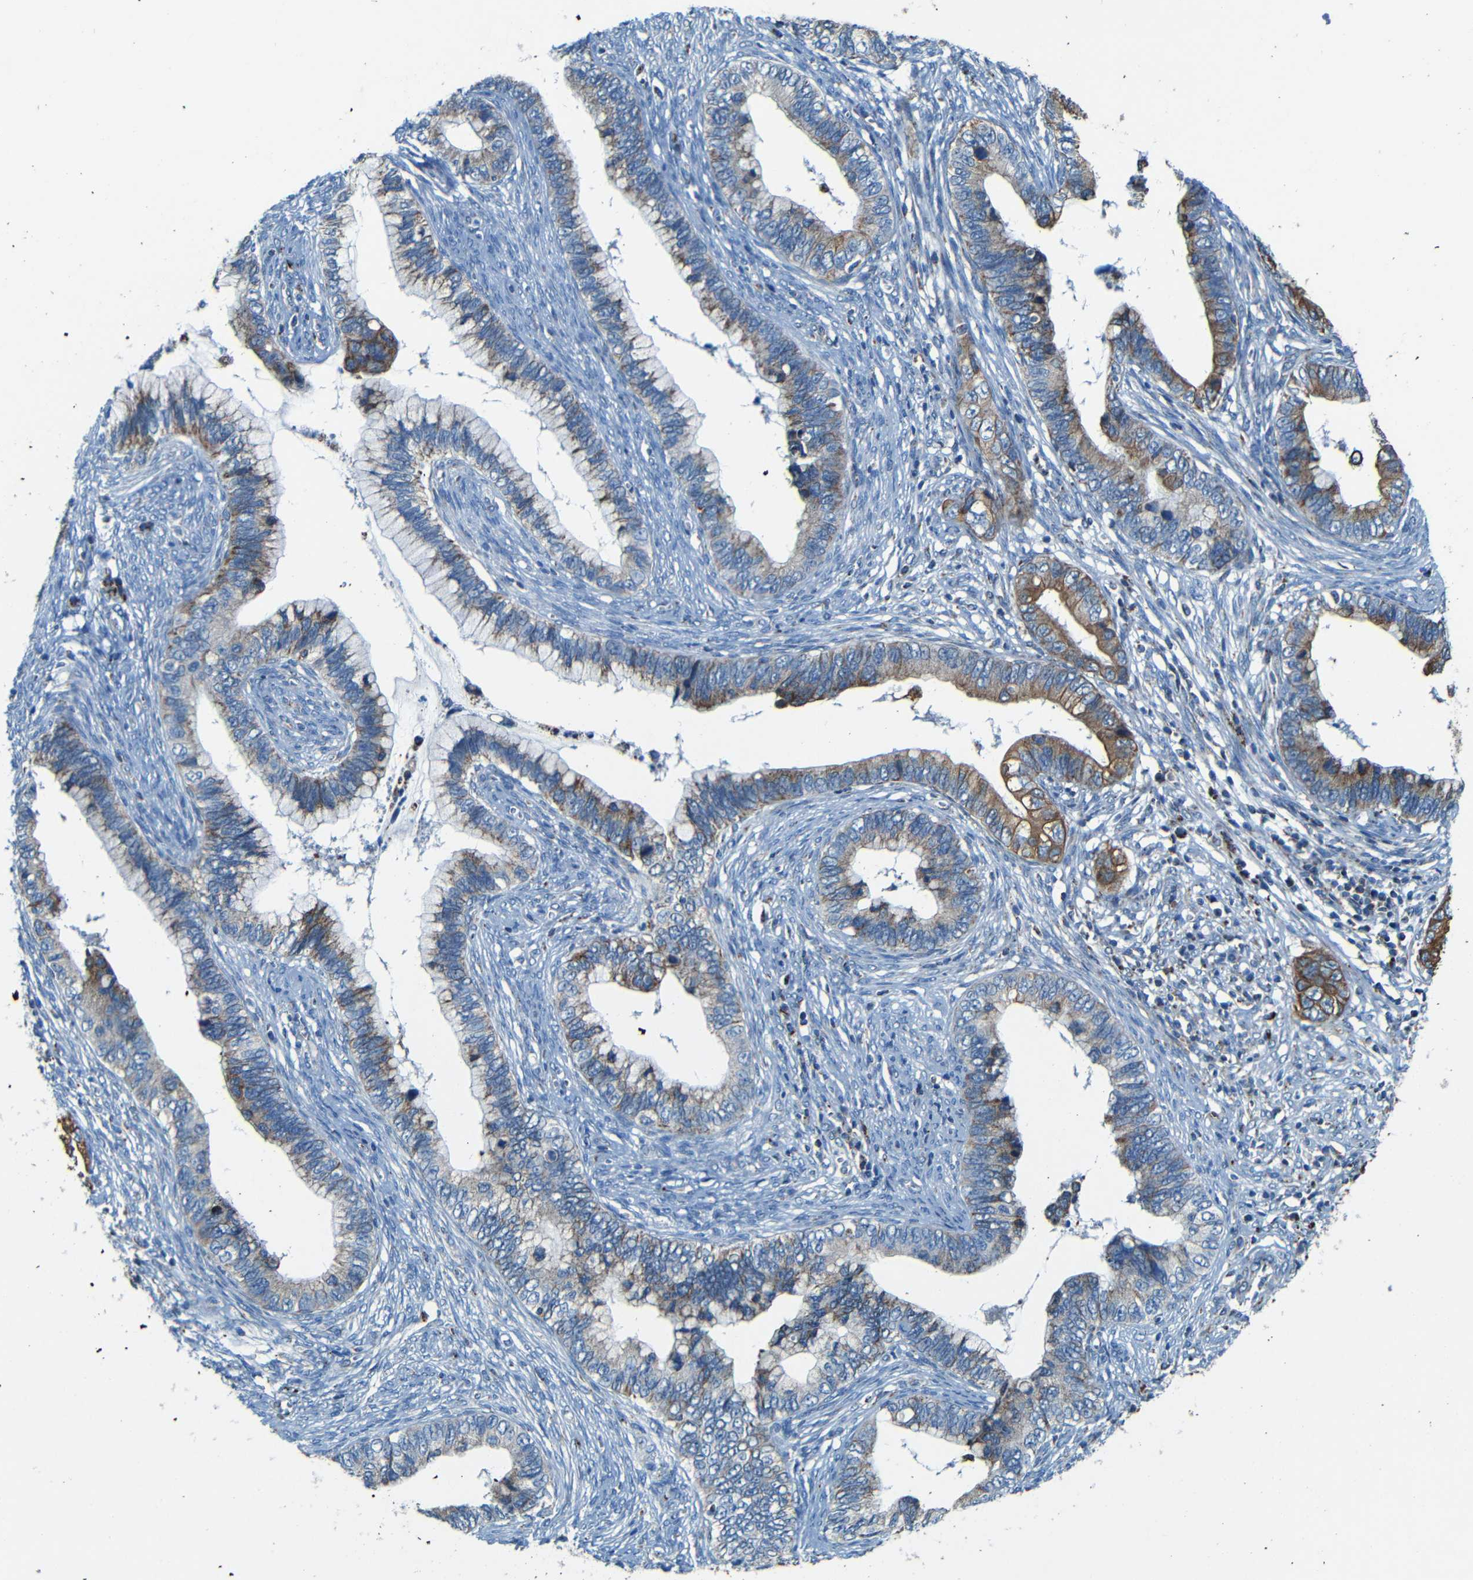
{"staining": {"intensity": "moderate", "quantity": "25%-75%", "location": "cytoplasmic/membranous"}, "tissue": "cervical cancer", "cell_type": "Tumor cells", "image_type": "cancer", "snomed": [{"axis": "morphology", "description": "Adenocarcinoma, NOS"}, {"axis": "topography", "description": "Cervix"}], "caption": "Adenocarcinoma (cervical) was stained to show a protein in brown. There is medium levels of moderate cytoplasmic/membranous expression in about 25%-75% of tumor cells.", "gene": "WSCD2", "patient": {"sex": "female", "age": 44}}